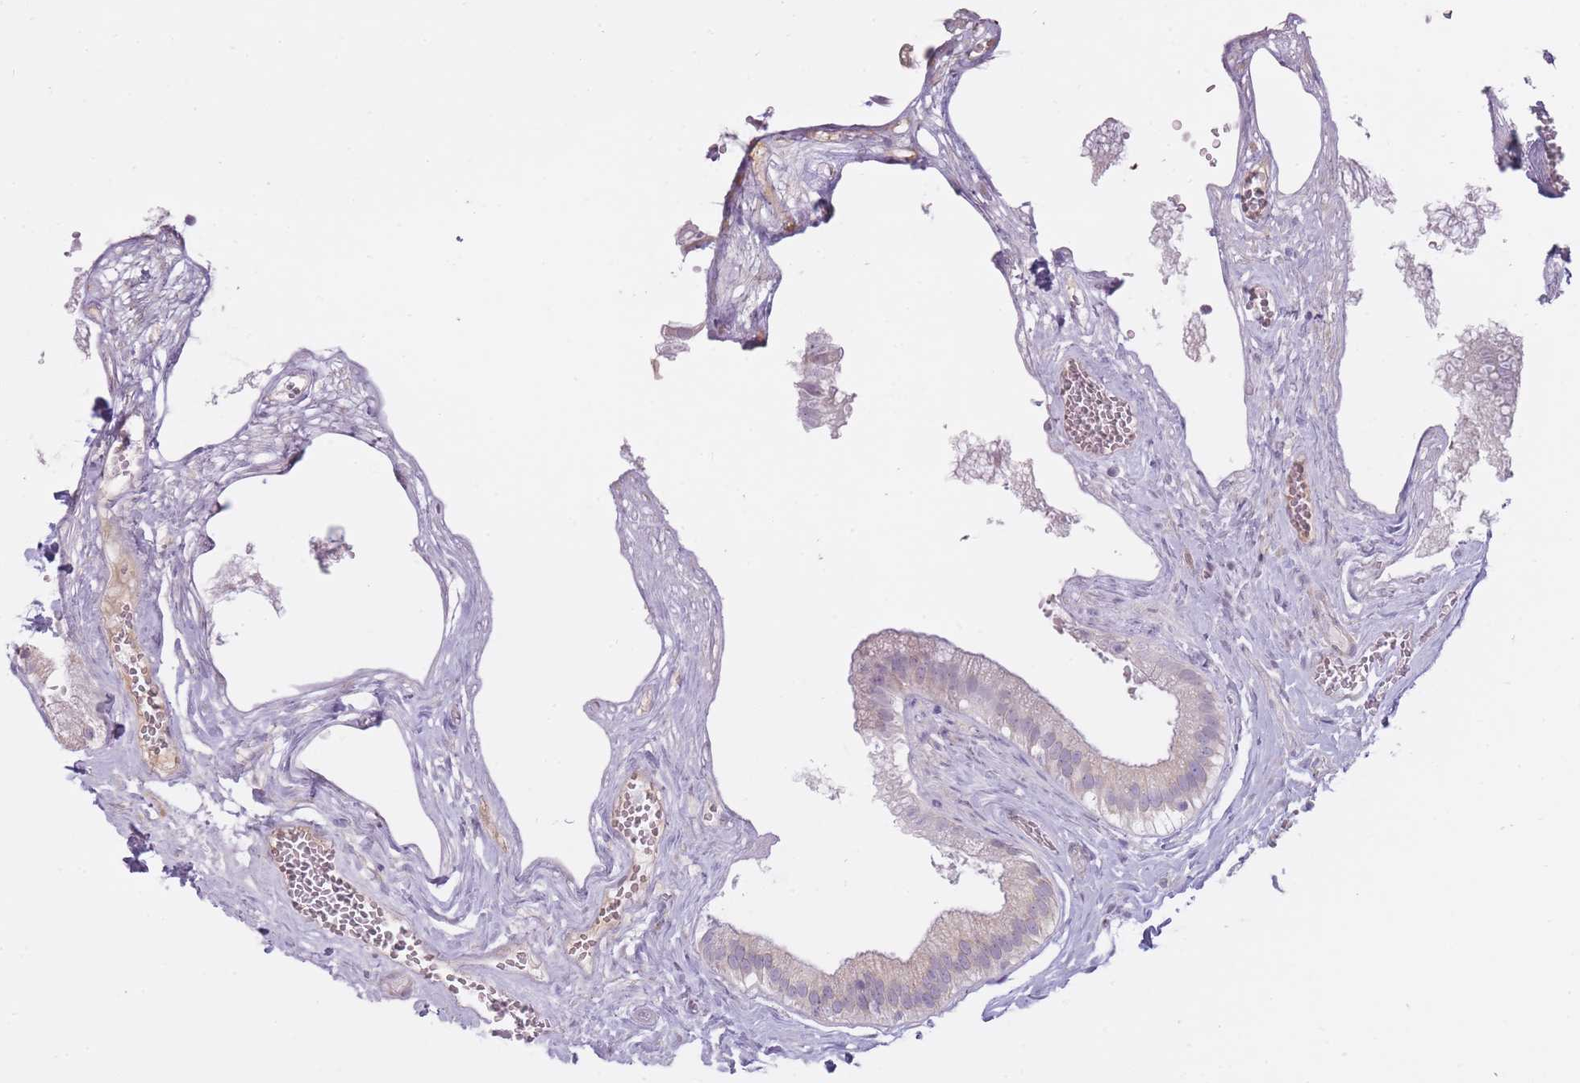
{"staining": {"intensity": "weak", "quantity": "<25%", "location": "cytoplasmic/membranous"}, "tissue": "gallbladder", "cell_type": "Glandular cells", "image_type": "normal", "snomed": [{"axis": "morphology", "description": "Normal tissue, NOS"}, {"axis": "topography", "description": "Gallbladder"}], "caption": "Glandular cells show no significant positivity in unremarkable gallbladder. (DAB (3,3'-diaminobenzidine) immunohistochemistry, high magnification).", "gene": "PGRMC2", "patient": {"sex": "female", "age": 54}}